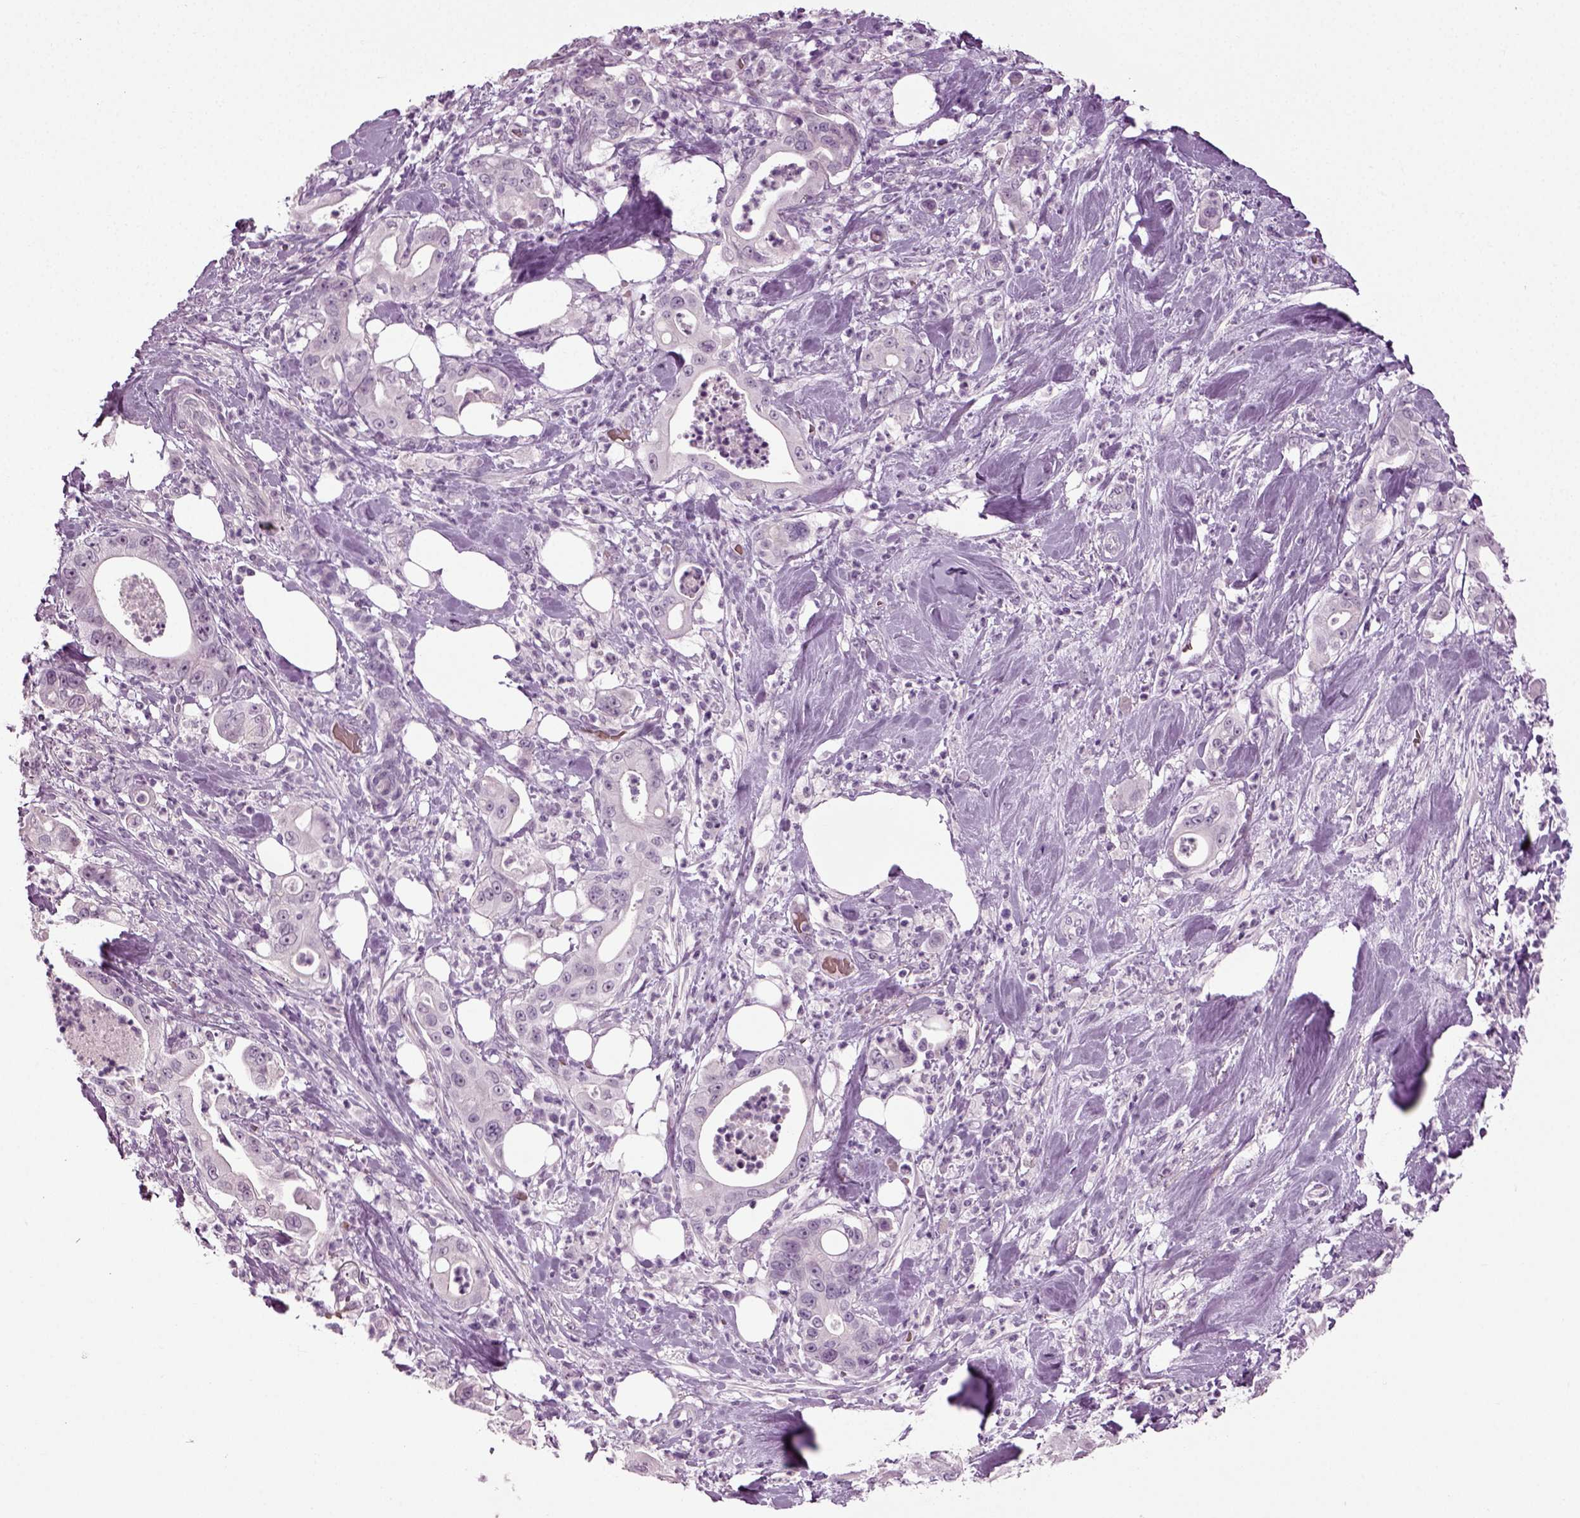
{"staining": {"intensity": "negative", "quantity": "none", "location": "none"}, "tissue": "pancreatic cancer", "cell_type": "Tumor cells", "image_type": "cancer", "snomed": [{"axis": "morphology", "description": "Adenocarcinoma, NOS"}, {"axis": "topography", "description": "Pancreas"}], "caption": "Tumor cells are negative for protein expression in human pancreatic adenocarcinoma.", "gene": "ZC2HC1C", "patient": {"sex": "male", "age": 71}}